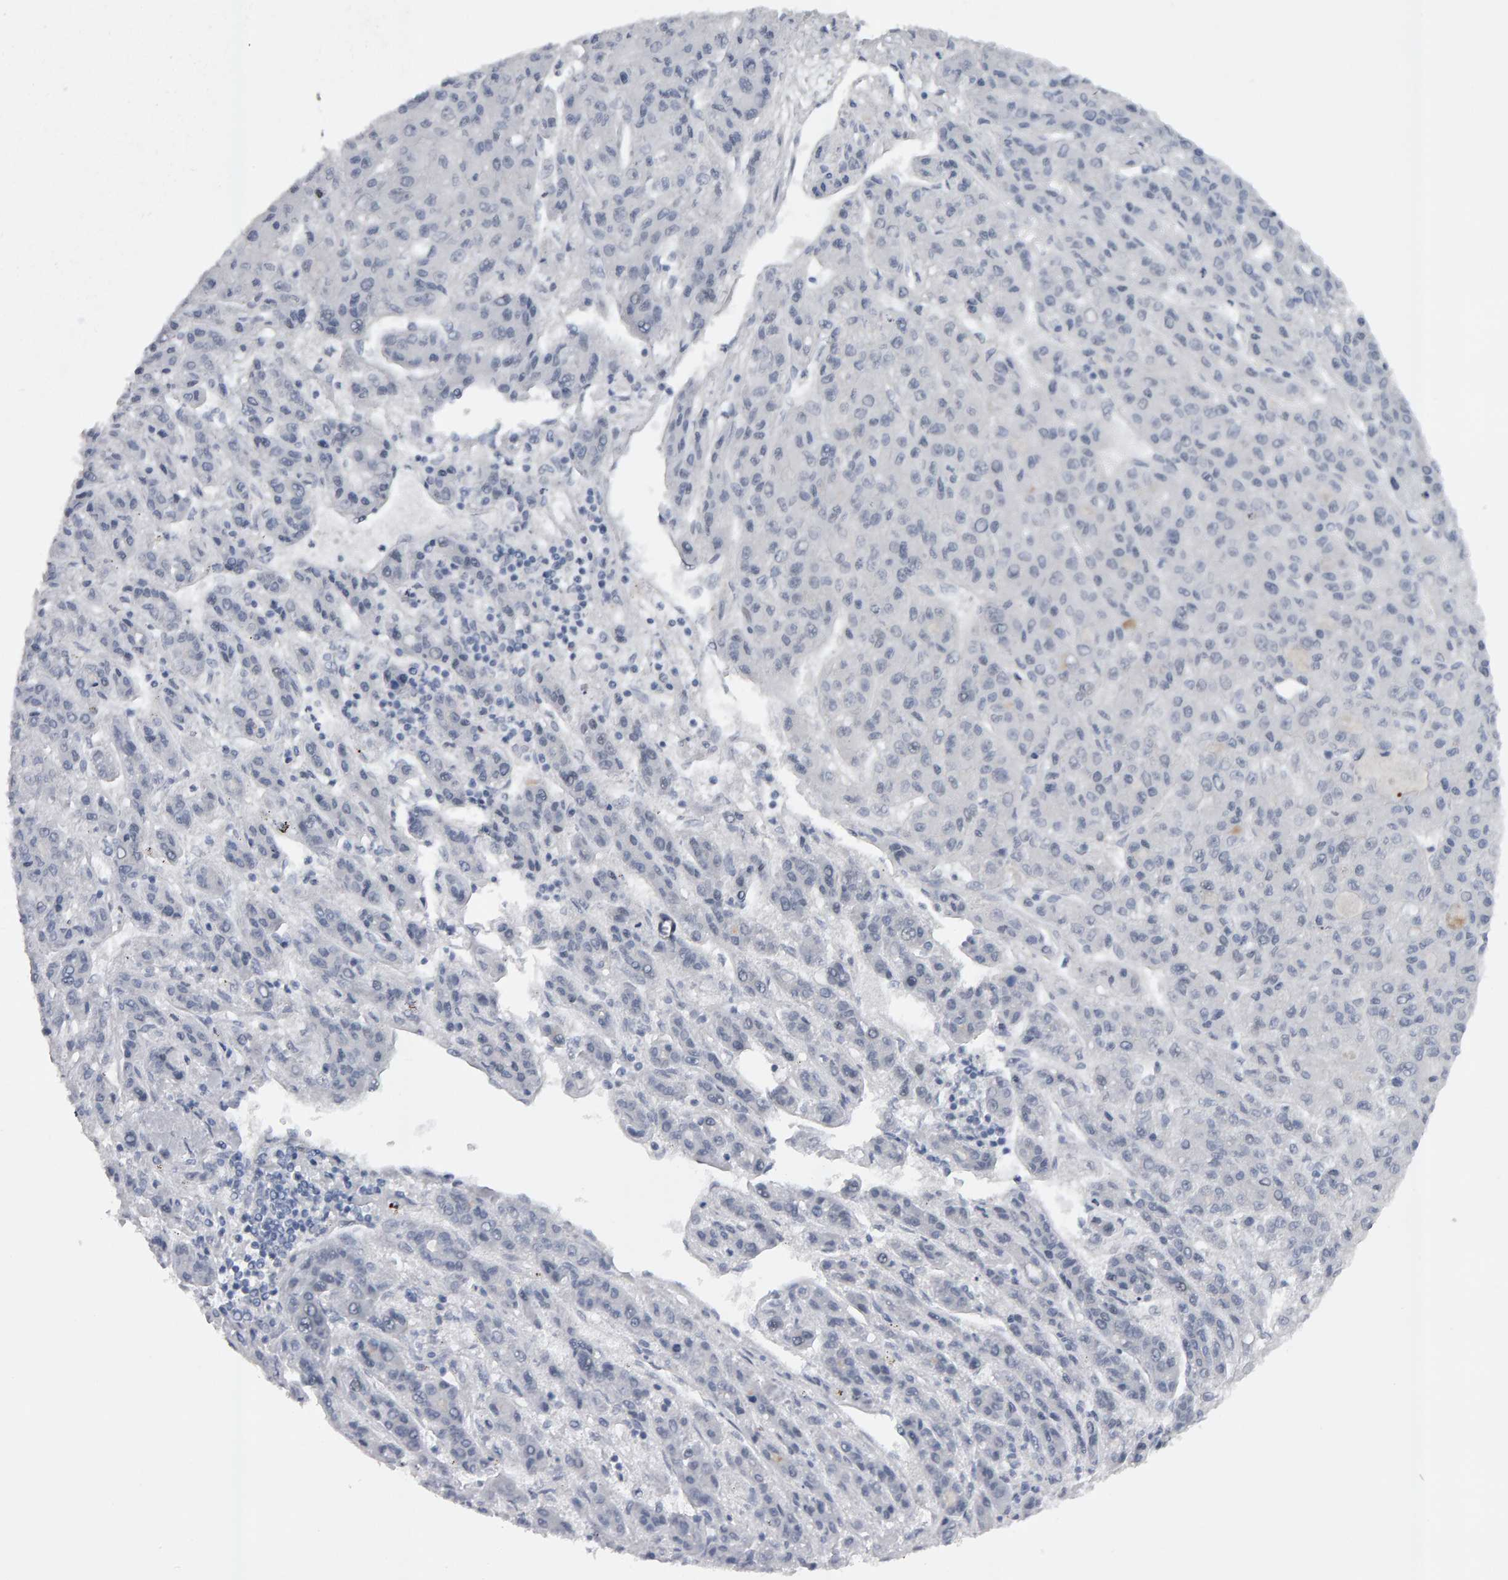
{"staining": {"intensity": "negative", "quantity": "none", "location": "none"}, "tissue": "liver cancer", "cell_type": "Tumor cells", "image_type": "cancer", "snomed": [{"axis": "morphology", "description": "Carcinoma, Hepatocellular, NOS"}, {"axis": "topography", "description": "Liver"}], "caption": "High power microscopy micrograph of an immunohistochemistry photomicrograph of liver hepatocellular carcinoma, revealing no significant positivity in tumor cells.", "gene": "IPO8", "patient": {"sex": "male", "age": 70}}